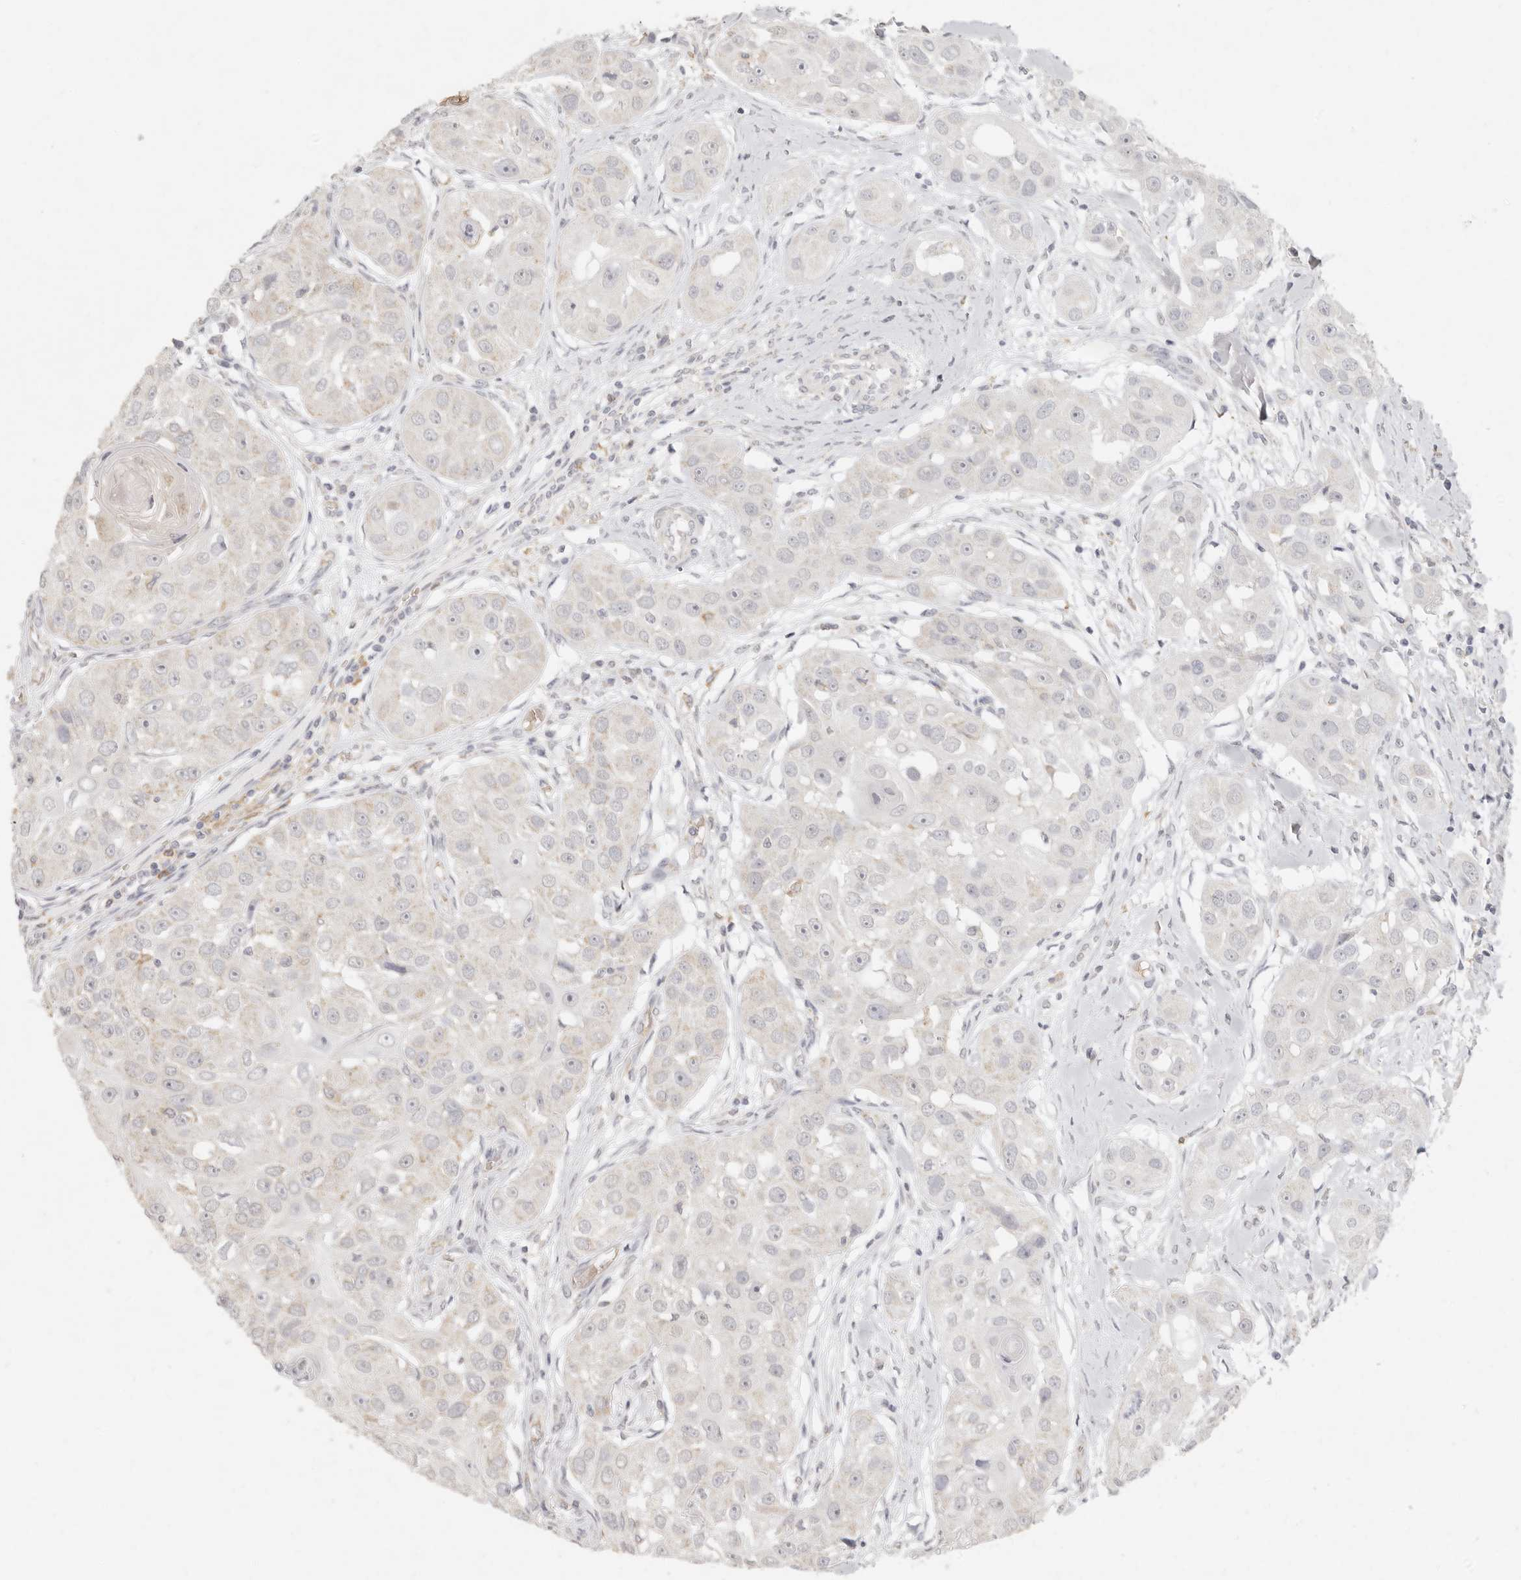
{"staining": {"intensity": "negative", "quantity": "none", "location": "none"}, "tissue": "head and neck cancer", "cell_type": "Tumor cells", "image_type": "cancer", "snomed": [{"axis": "morphology", "description": "Normal tissue, NOS"}, {"axis": "morphology", "description": "Squamous cell carcinoma, NOS"}, {"axis": "topography", "description": "Skeletal muscle"}, {"axis": "topography", "description": "Head-Neck"}], "caption": "Immunohistochemistry (IHC) histopathology image of neoplastic tissue: head and neck cancer stained with DAB demonstrates no significant protein positivity in tumor cells. (Stains: DAB IHC with hematoxylin counter stain, Microscopy: brightfield microscopy at high magnification).", "gene": "NIBAN1", "patient": {"sex": "male", "age": 51}}